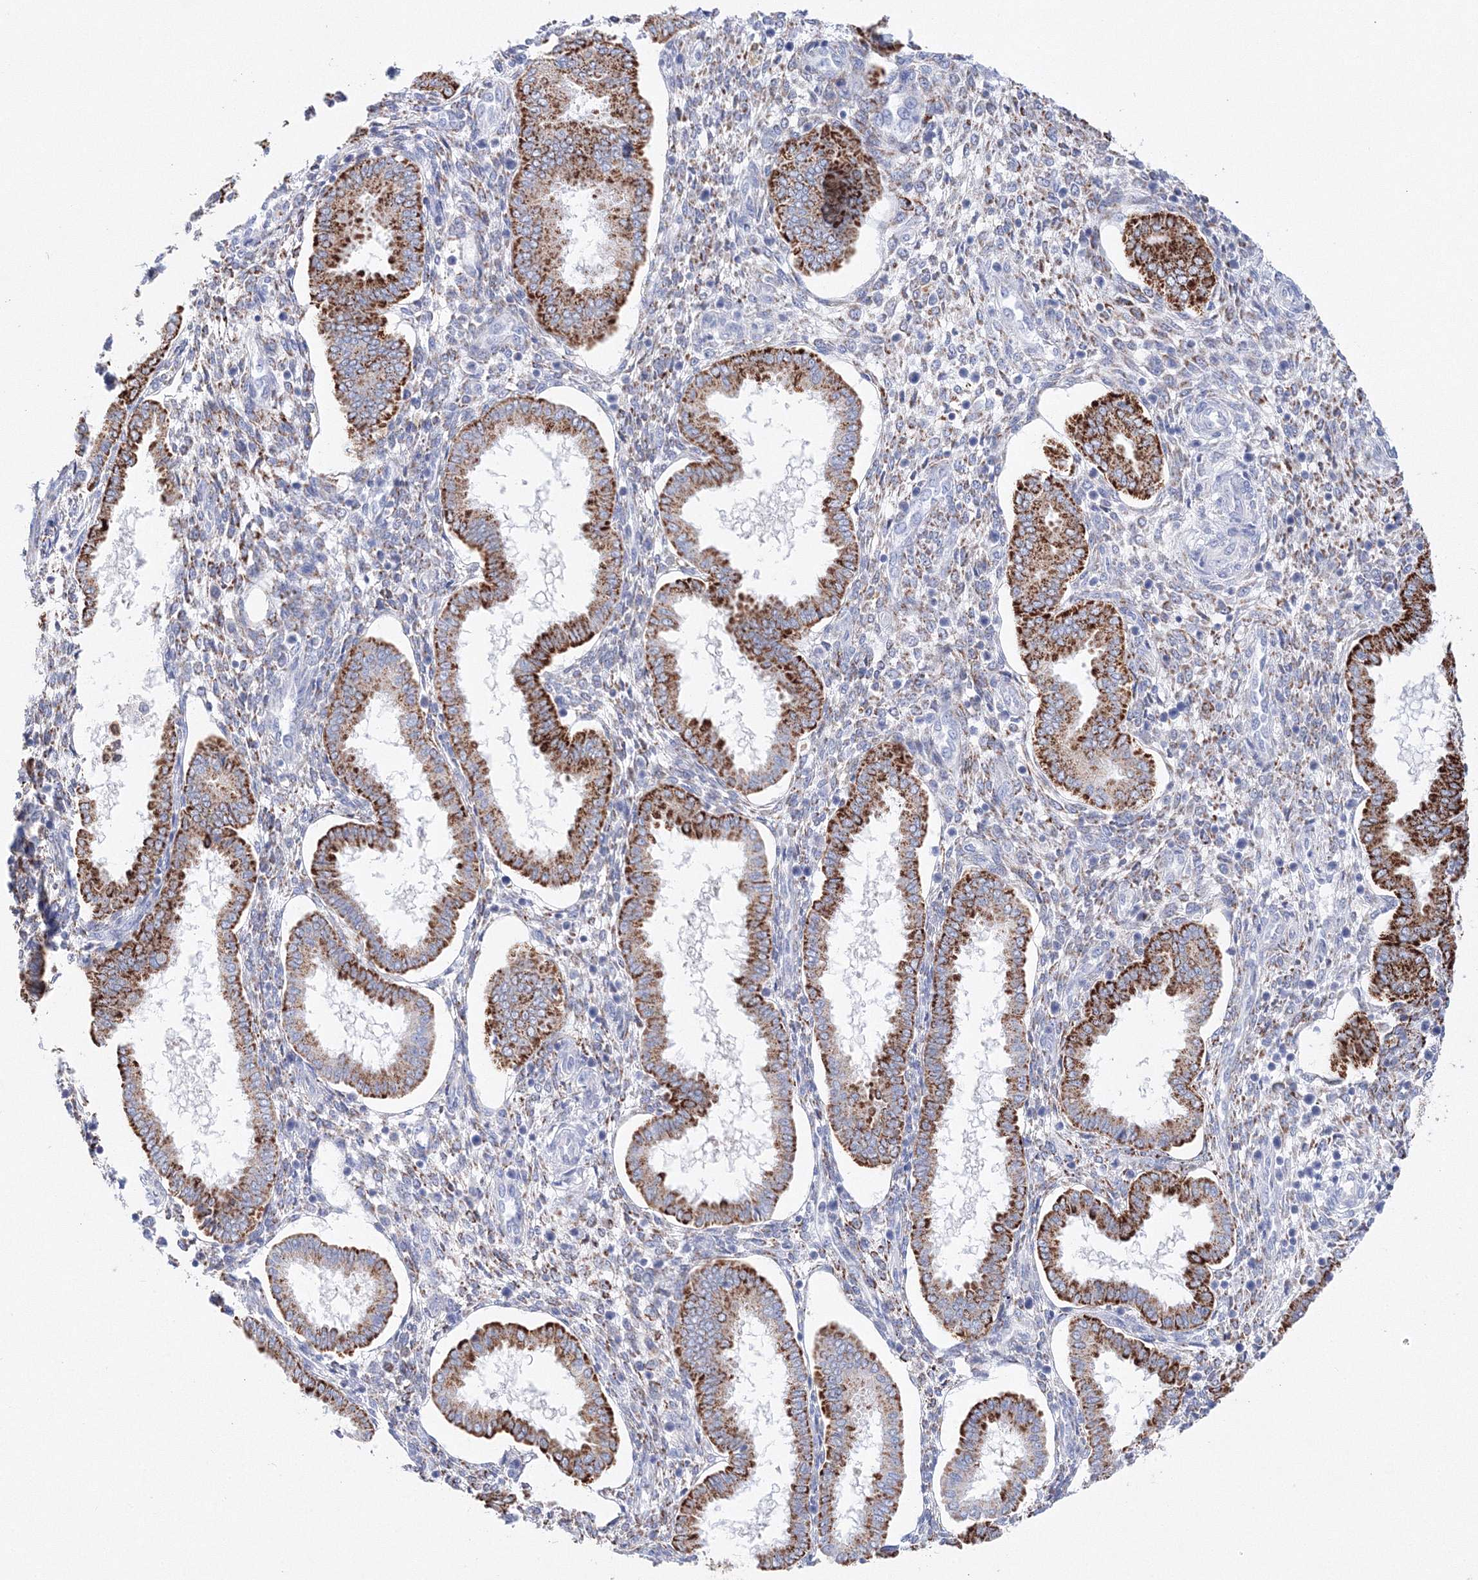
{"staining": {"intensity": "negative", "quantity": "none", "location": "none"}, "tissue": "endometrium", "cell_type": "Cells in endometrial stroma", "image_type": "normal", "snomed": [{"axis": "morphology", "description": "Normal tissue, NOS"}, {"axis": "topography", "description": "Endometrium"}], "caption": "IHC micrograph of normal human endometrium stained for a protein (brown), which demonstrates no positivity in cells in endometrial stroma. (Immunohistochemistry (ihc), brightfield microscopy, high magnification).", "gene": "MERTK", "patient": {"sex": "female", "age": 24}}